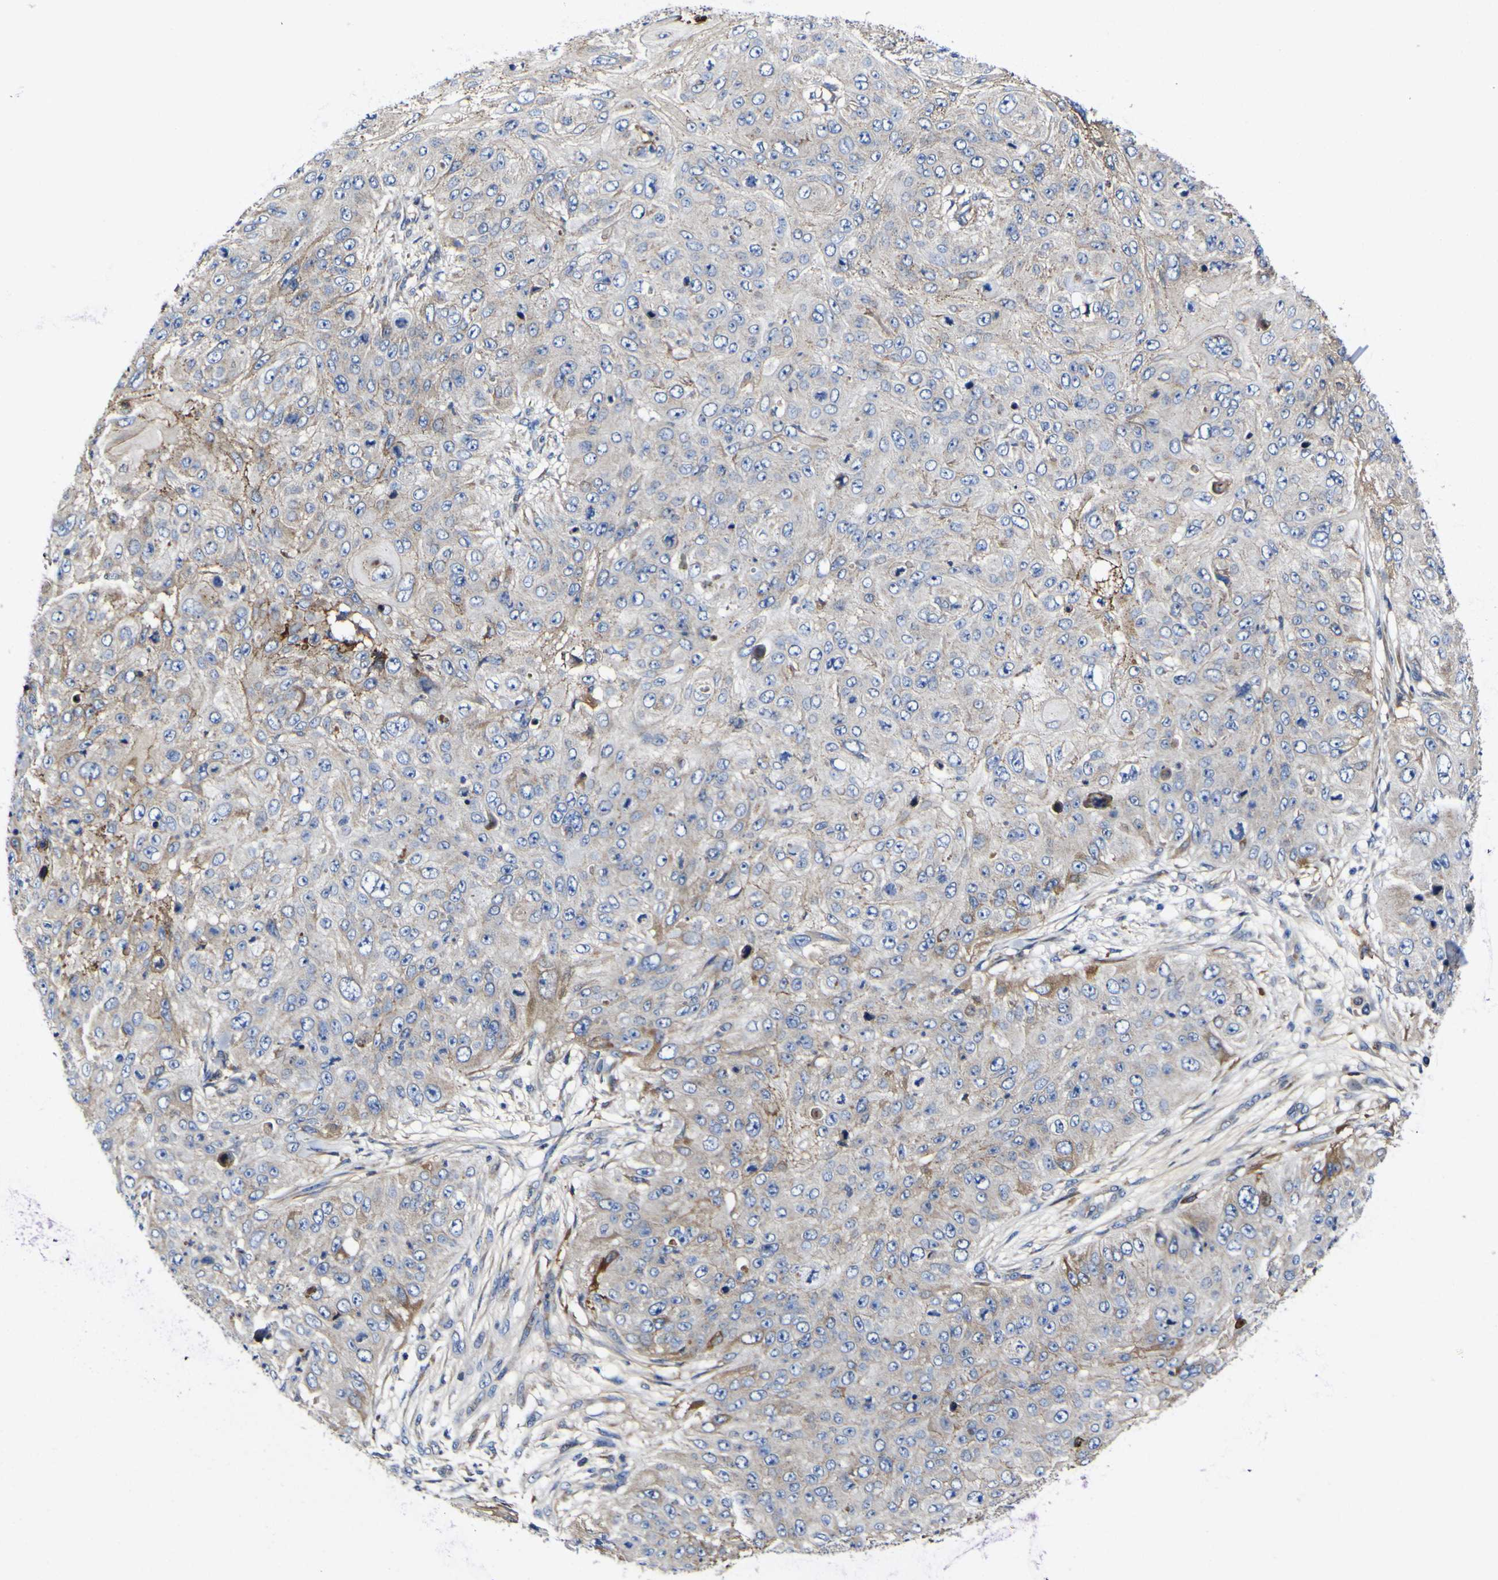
{"staining": {"intensity": "moderate", "quantity": "<25%", "location": "cytoplasmic/membranous"}, "tissue": "skin cancer", "cell_type": "Tumor cells", "image_type": "cancer", "snomed": [{"axis": "morphology", "description": "Squamous cell carcinoma, NOS"}, {"axis": "topography", "description": "Skin"}], "caption": "Skin squamous cell carcinoma stained with a protein marker displays moderate staining in tumor cells.", "gene": "CCDC90B", "patient": {"sex": "female", "age": 80}}